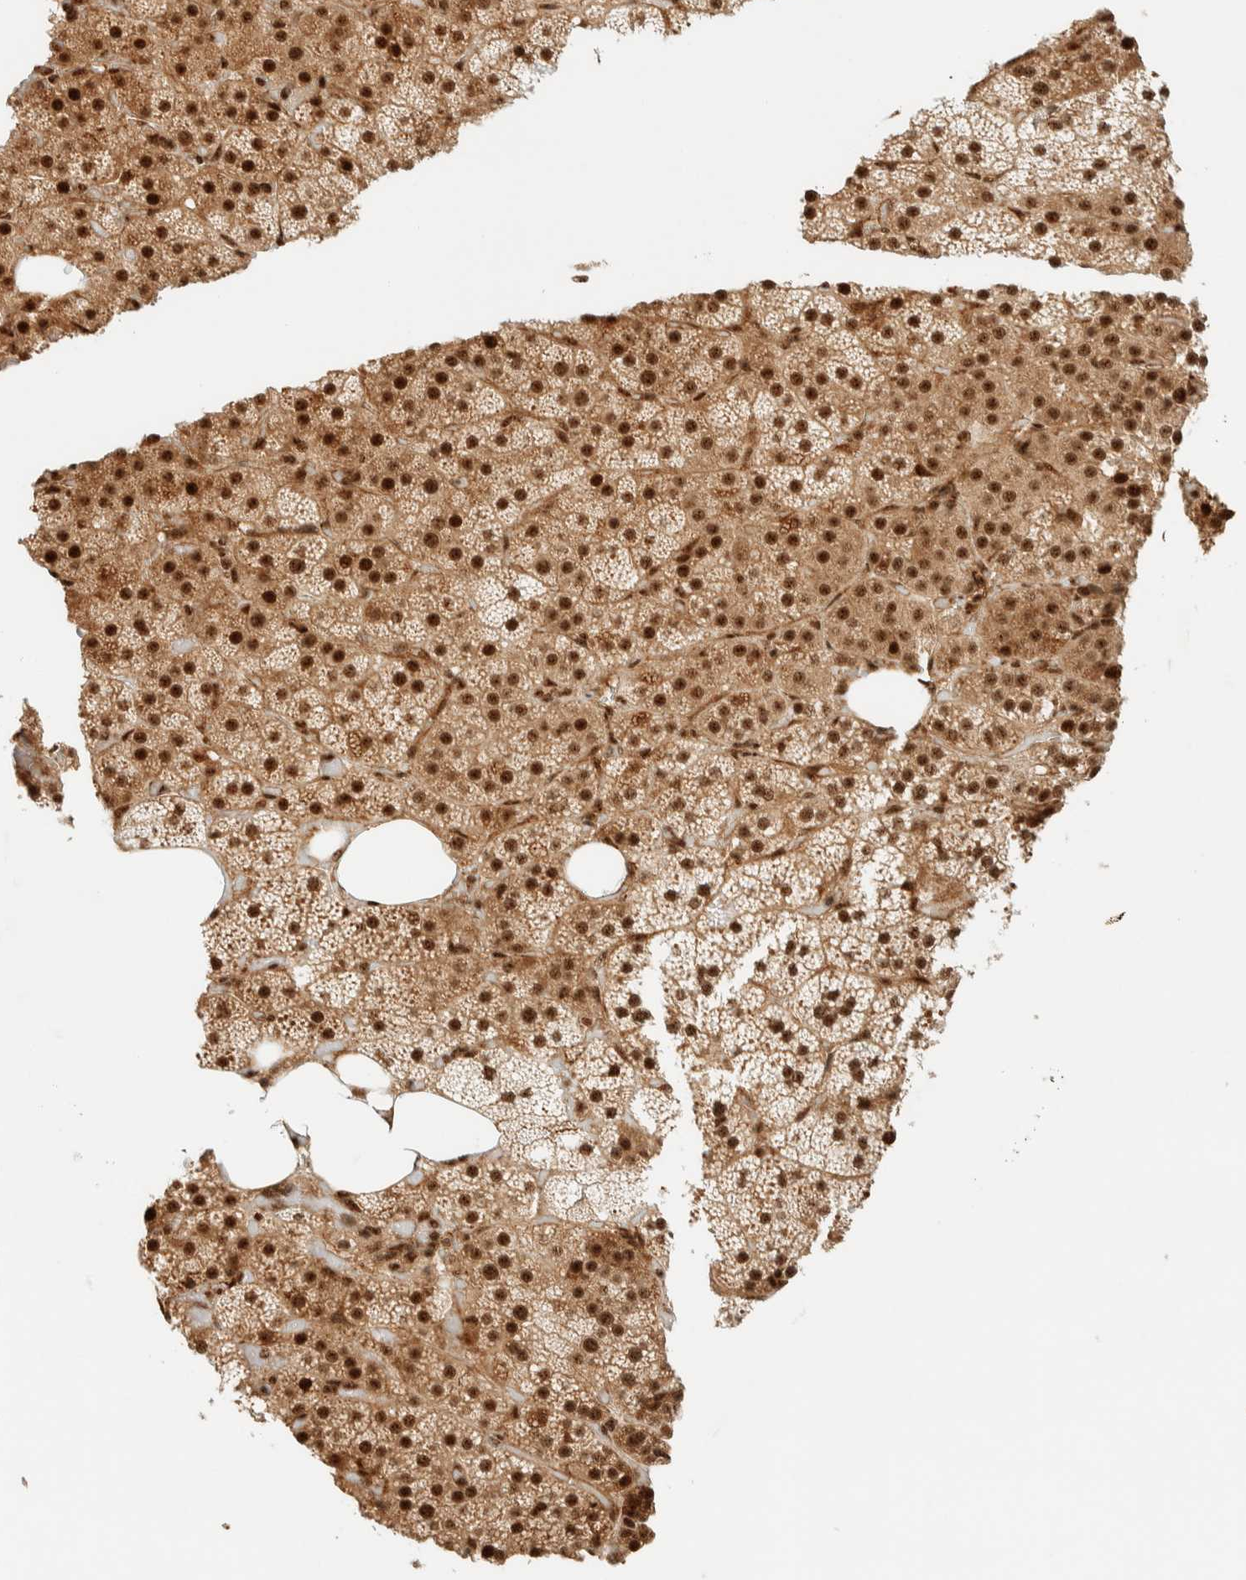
{"staining": {"intensity": "strong", "quantity": ">75%", "location": "cytoplasmic/membranous,nuclear"}, "tissue": "adrenal gland", "cell_type": "Glandular cells", "image_type": "normal", "snomed": [{"axis": "morphology", "description": "Normal tissue, NOS"}, {"axis": "topography", "description": "Adrenal gland"}], "caption": "Immunohistochemistry (IHC) photomicrograph of unremarkable adrenal gland: human adrenal gland stained using immunohistochemistry reveals high levels of strong protein expression localized specifically in the cytoplasmic/membranous,nuclear of glandular cells, appearing as a cytoplasmic/membranous,nuclear brown color.", "gene": "SIK1", "patient": {"sex": "female", "age": 59}}